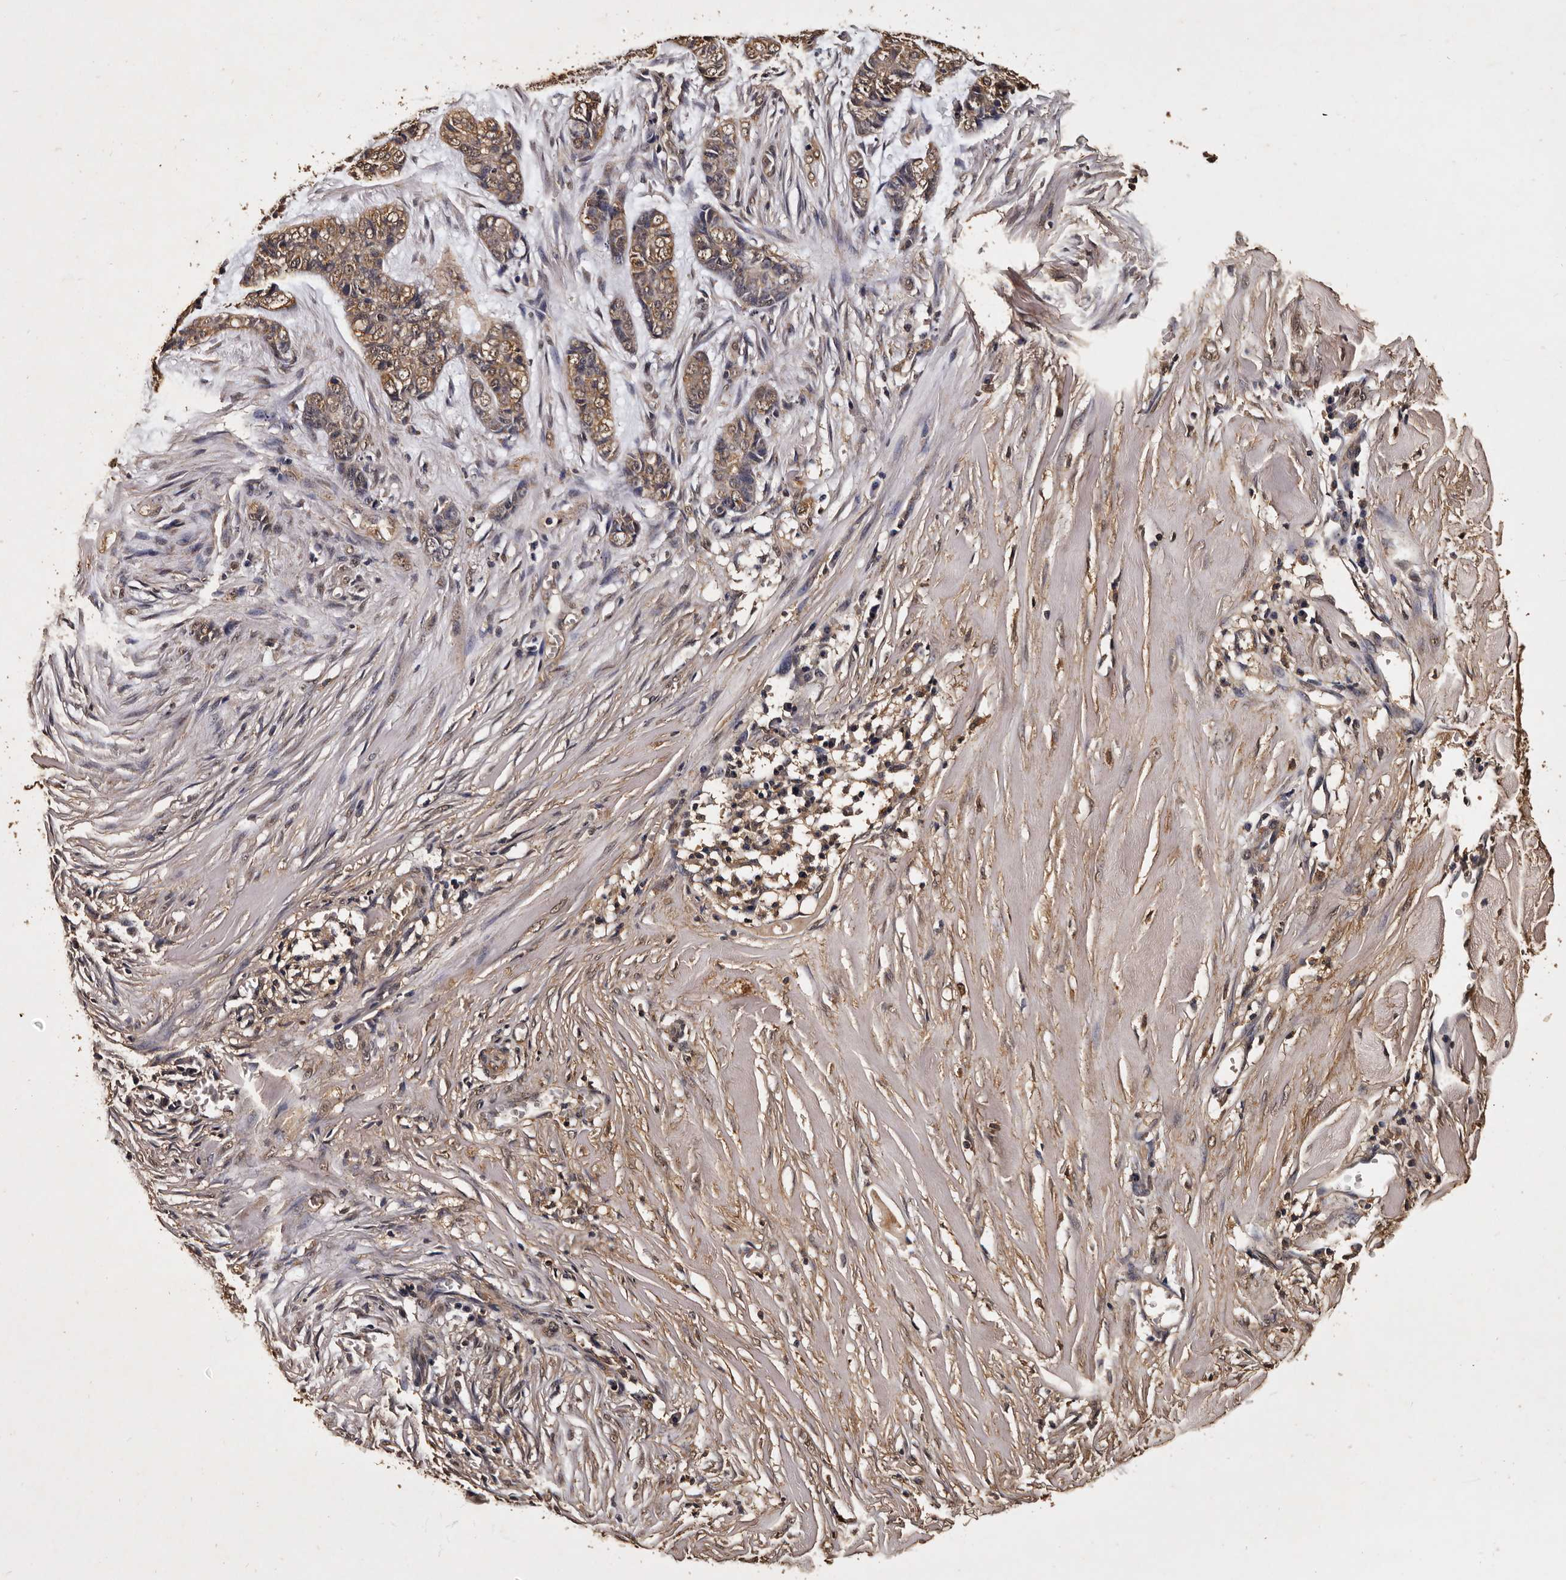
{"staining": {"intensity": "weak", "quantity": "25%-75%", "location": "cytoplasmic/membranous,nuclear"}, "tissue": "skin cancer", "cell_type": "Tumor cells", "image_type": "cancer", "snomed": [{"axis": "morphology", "description": "Basal cell carcinoma"}, {"axis": "topography", "description": "Skin"}], "caption": "This image shows IHC staining of skin cancer (basal cell carcinoma), with low weak cytoplasmic/membranous and nuclear staining in about 25%-75% of tumor cells.", "gene": "PARS2", "patient": {"sex": "female", "age": 64}}